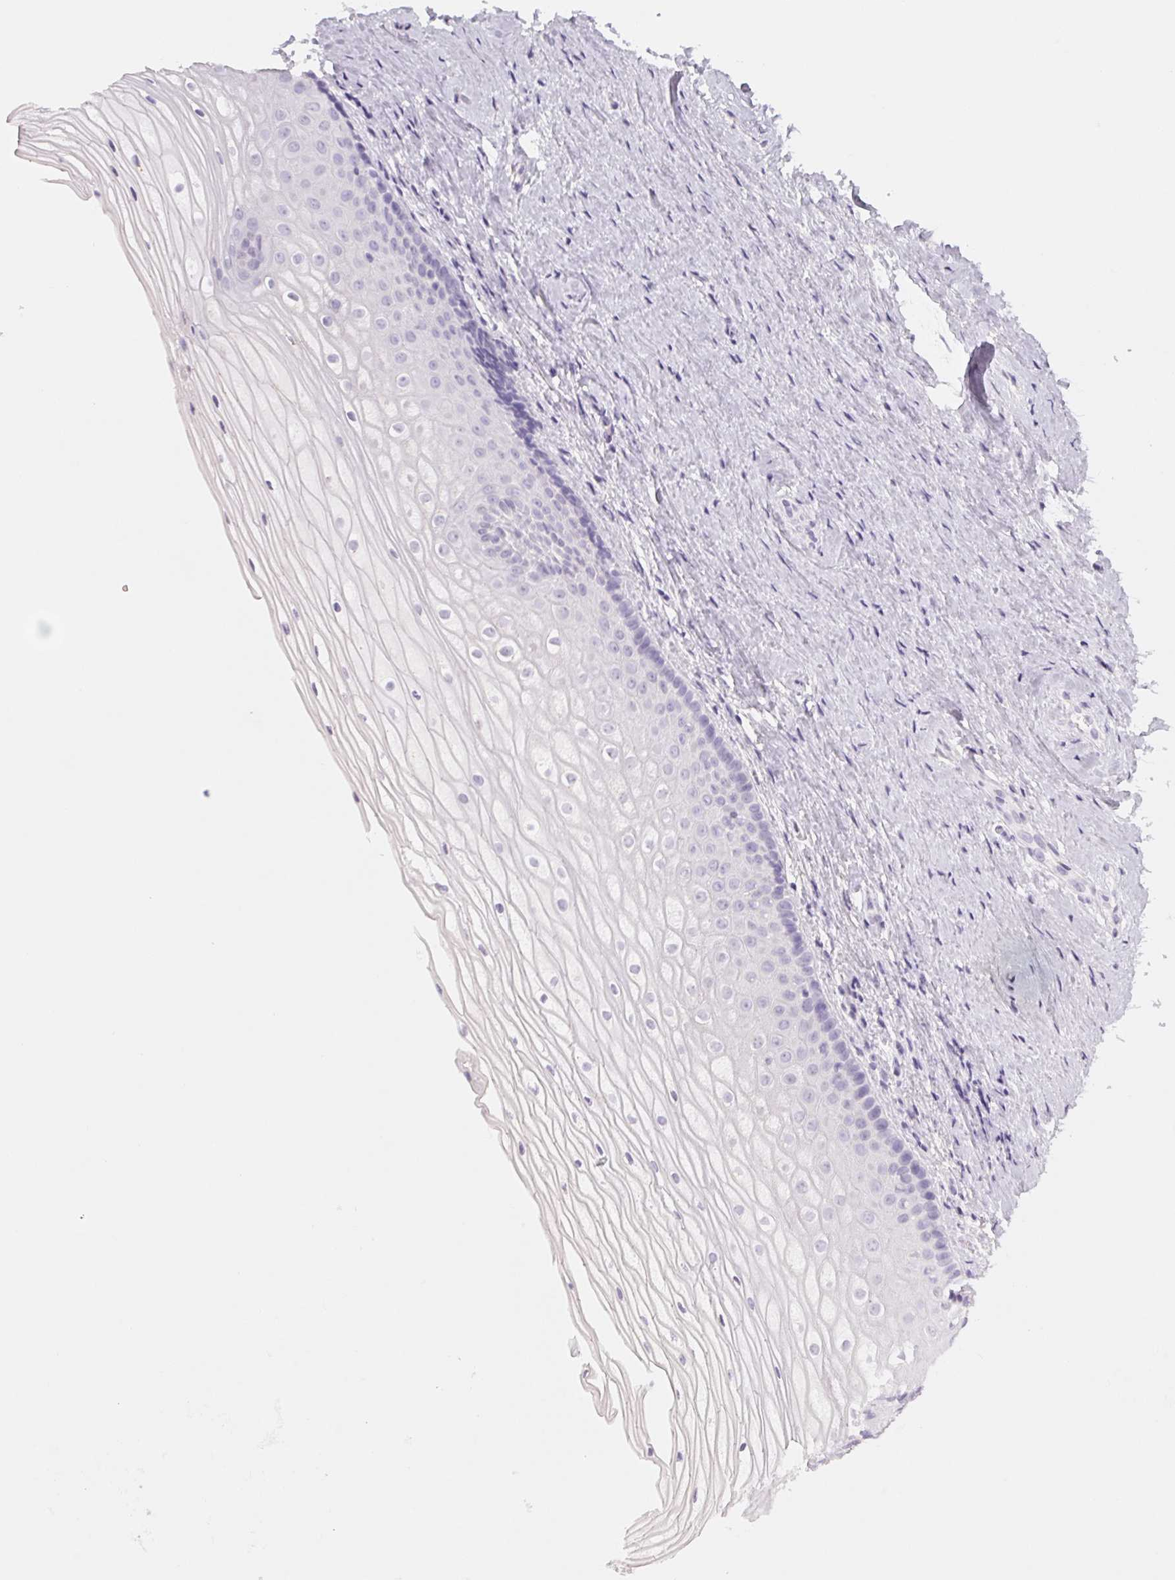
{"staining": {"intensity": "negative", "quantity": "none", "location": "none"}, "tissue": "vagina", "cell_type": "Squamous epithelial cells", "image_type": "normal", "snomed": [{"axis": "morphology", "description": "Normal tissue, NOS"}, {"axis": "topography", "description": "Vagina"}], "caption": "This histopathology image is of normal vagina stained with immunohistochemistry (IHC) to label a protein in brown with the nuclei are counter-stained blue. There is no positivity in squamous epithelial cells. Brightfield microscopy of immunohistochemistry stained with DAB (3,3'-diaminobenzidine) (brown) and hematoxylin (blue), captured at high magnification.", "gene": "GALNT7", "patient": {"sex": "female", "age": 52}}